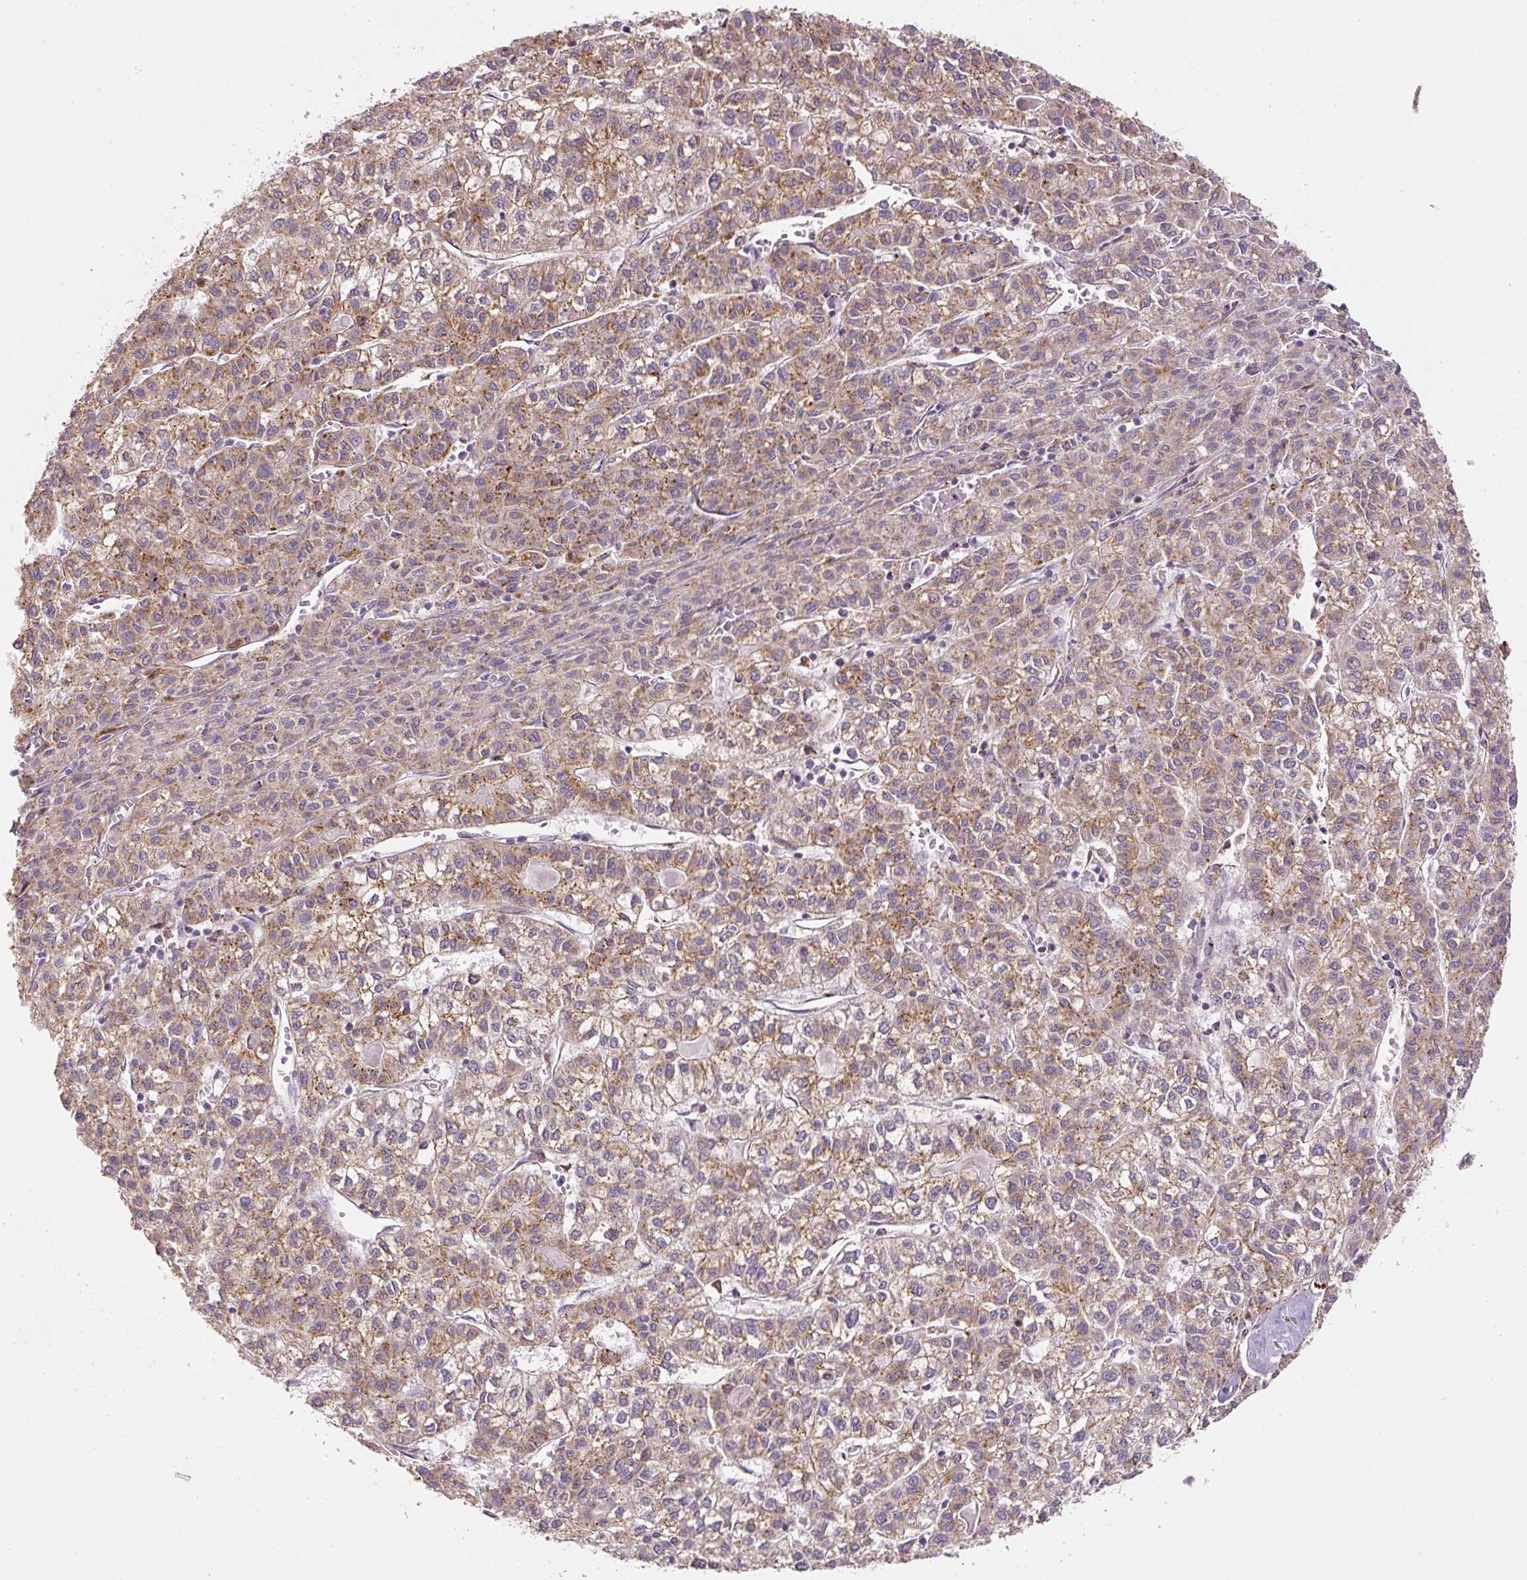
{"staining": {"intensity": "moderate", "quantity": ">75%", "location": "cytoplasmic/membranous"}, "tissue": "liver cancer", "cell_type": "Tumor cells", "image_type": "cancer", "snomed": [{"axis": "morphology", "description": "Carcinoma, Hepatocellular, NOS"}, {"axis": "topography", "description": "Liver"}], "caption": "Immunohistochemical staining of liver hepatocellular carcinoma shows medium levels of moderate cytoplasmic/membranous protein expression in approximately >75% of tumor cells. The staining was performed using DAB to visualize the protein expression in brown, while the nuclei were stained in blue with hematoxylin (Magnification: 20x).", "gene": "RNF170", "patient": {"sex": "female", "age": 43}}